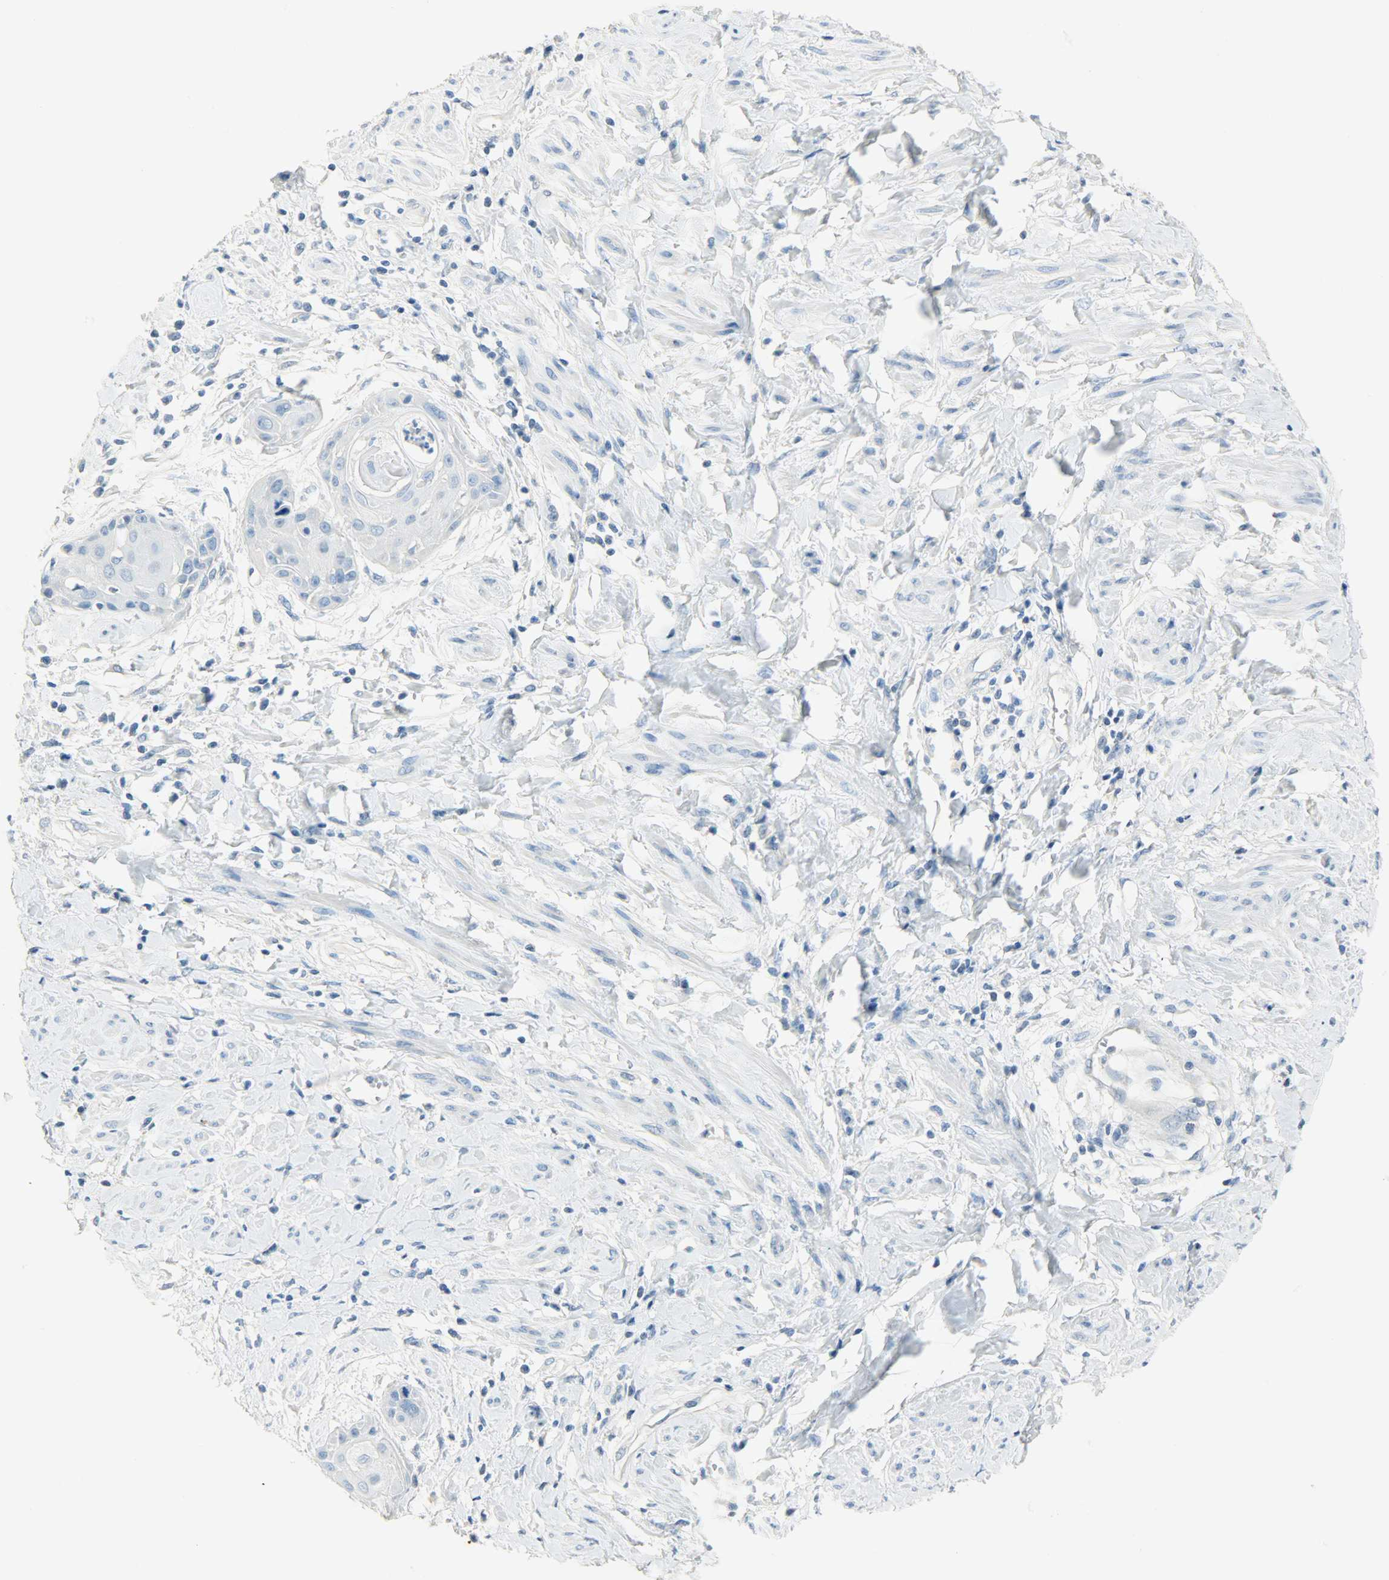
{"staining": {"intensity": "negative", "quantity": "none", "location": "none"}, "tissue": "cervical cancer", "cell_type": "Tumor cells", "image_type": "cancer", "snomed": [{"axis": "morphology", "description": "Squamous cell carcinoma, NOS"}, {"axis": "topography", "description": "Cervix"}], "caption": "This is a histopathology image of immunohistochemistry (IHC) staining of cervical cancer, which shows no expression in tumor cells.", "gene": "PROM1", "patient": {"sex": "female", "age": 57}}